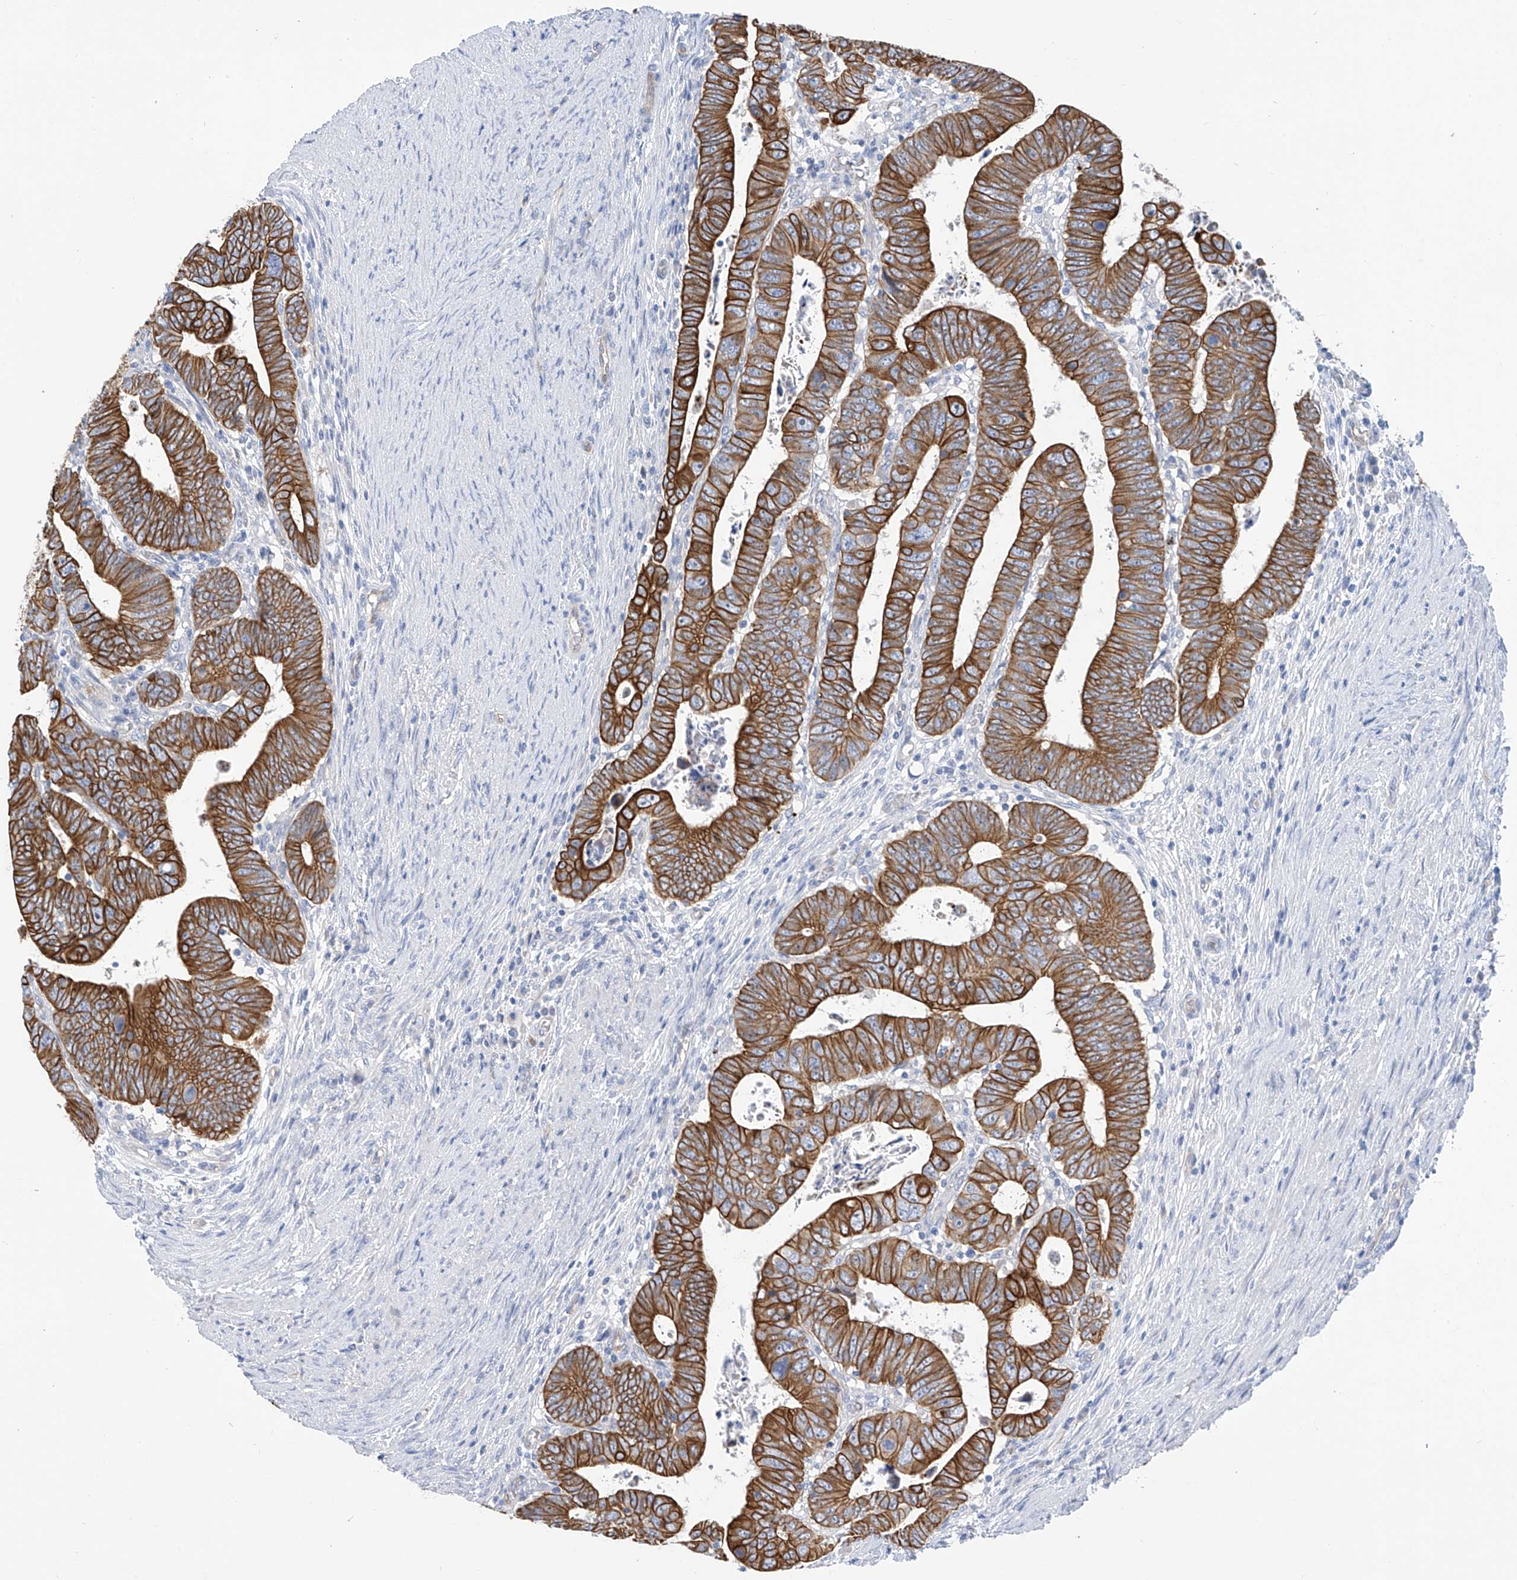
{"staining": {"intensity": "strong", "quantity": ">75%", "location": "cytoplasmic/membranous"}, "tissue": "colorectal cancer", "cell_type": "Tumor cells", "image_type": "cancer", "snomed": [{"axis": "morphology", "description": "Normal tissue, NOS"}, {"axis": "morphology", "description": "Adenocarcinoma, NOS"}, {"axis": "topography", "description": "Rectum"}], "caption": "Protein staining of adenocarcinoma (colorectal) tissue reveals strong cytoplasmic/membranous positivity in approximately >75% of tumor cells.", "gene": "PIK3C2B", "patient": {"sex": "female", "age": 65}}